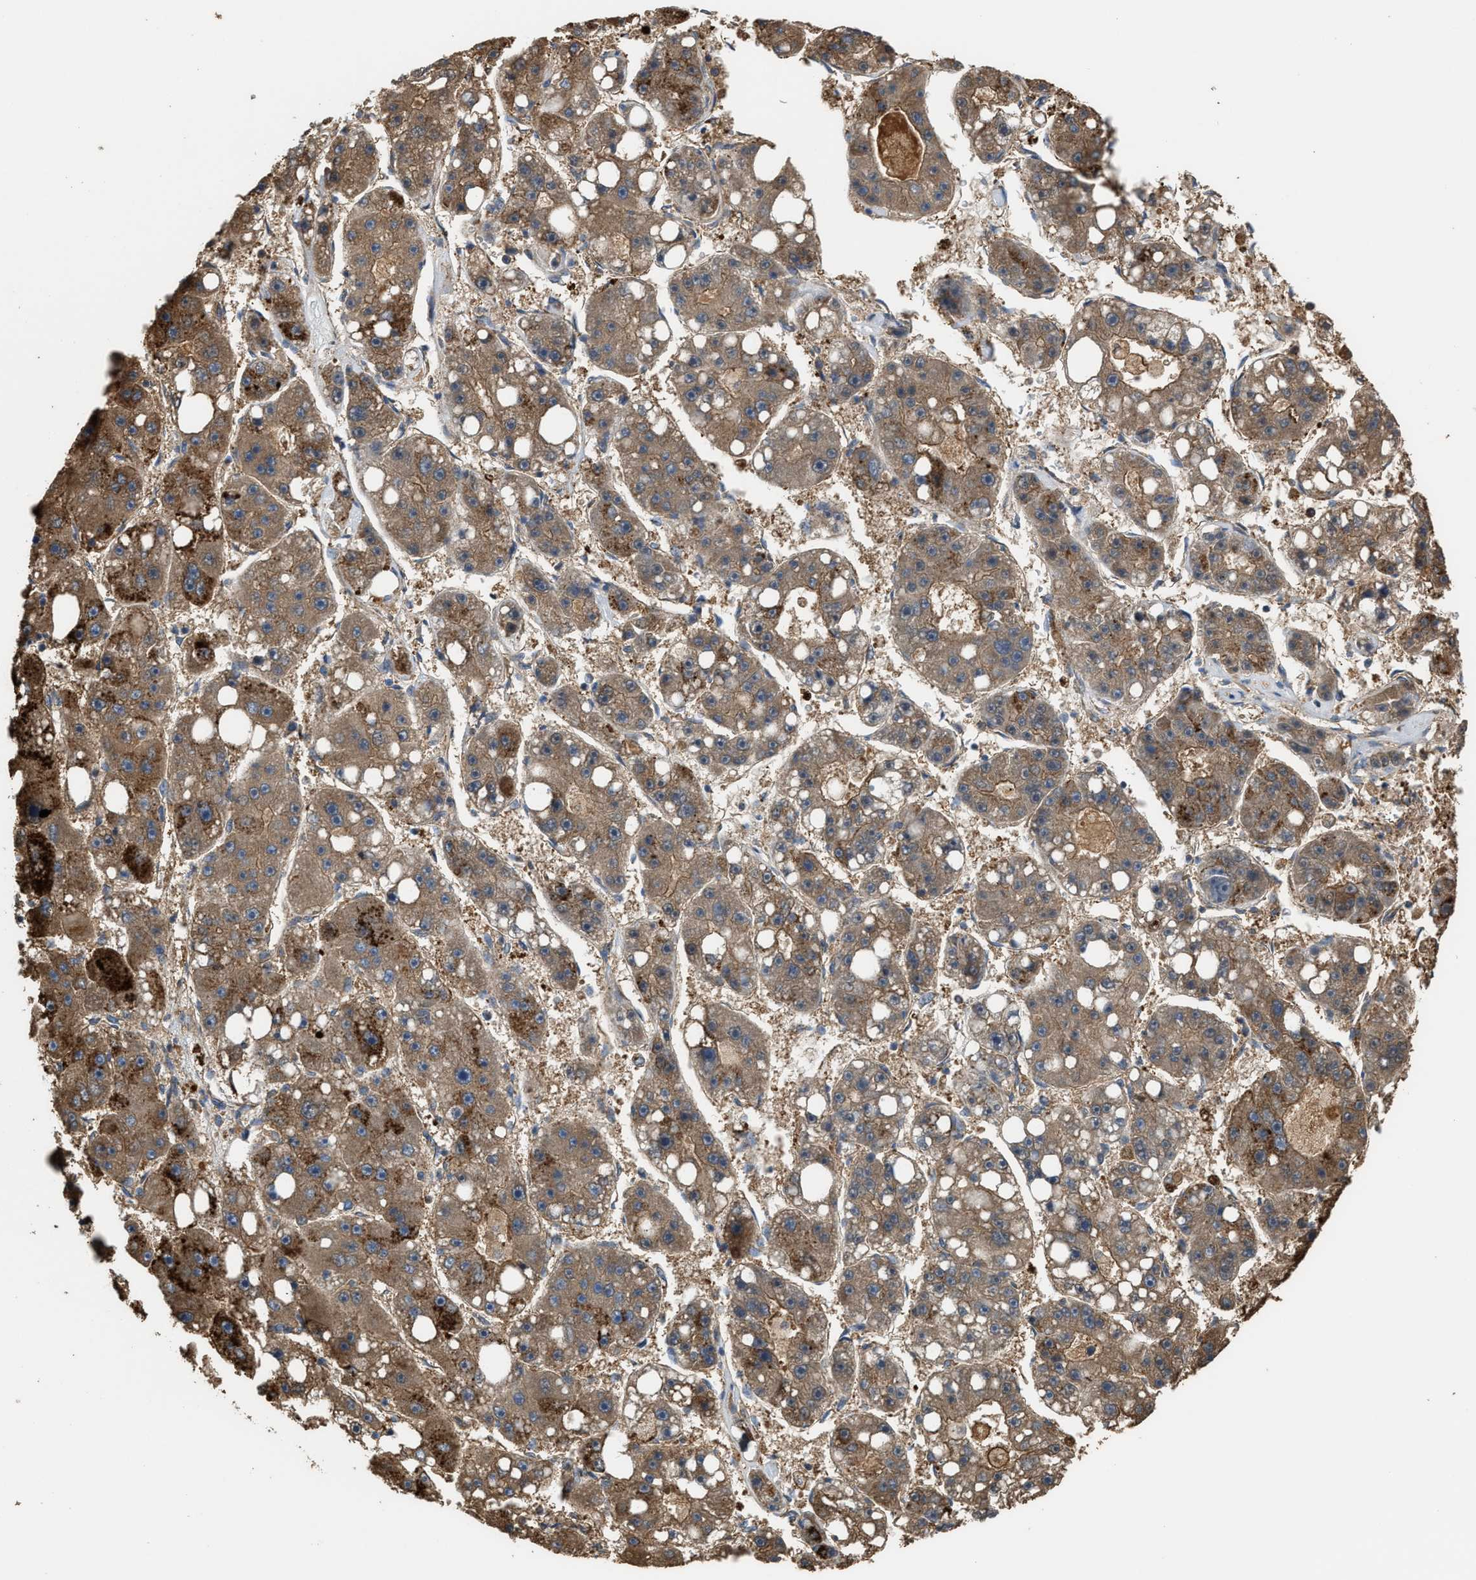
{"staining": {"intensity": "moderate", "quantity": ">75%", "location": "cytoplasmic/membranous"}, "tissue": "liver cancer", "cell_type": "Tumor cells", "image_type": "cancer", "snomed": [{"axis": "morphology", "description": "Carcinoma, Hepatocellular, NOS"}, {"axis": "topography", "description": "Liver"}], "caption": "Protein expression analysis of hepatocellular carcinoma (liver) exhibits moderate cytoplasmic/membranous expression in about >75% of tumor cells. Ihc stains the protein in brown and the nuclei are stained blue.", "gene": "ATIC", "patient": {"sex": "female", "age": 61}}